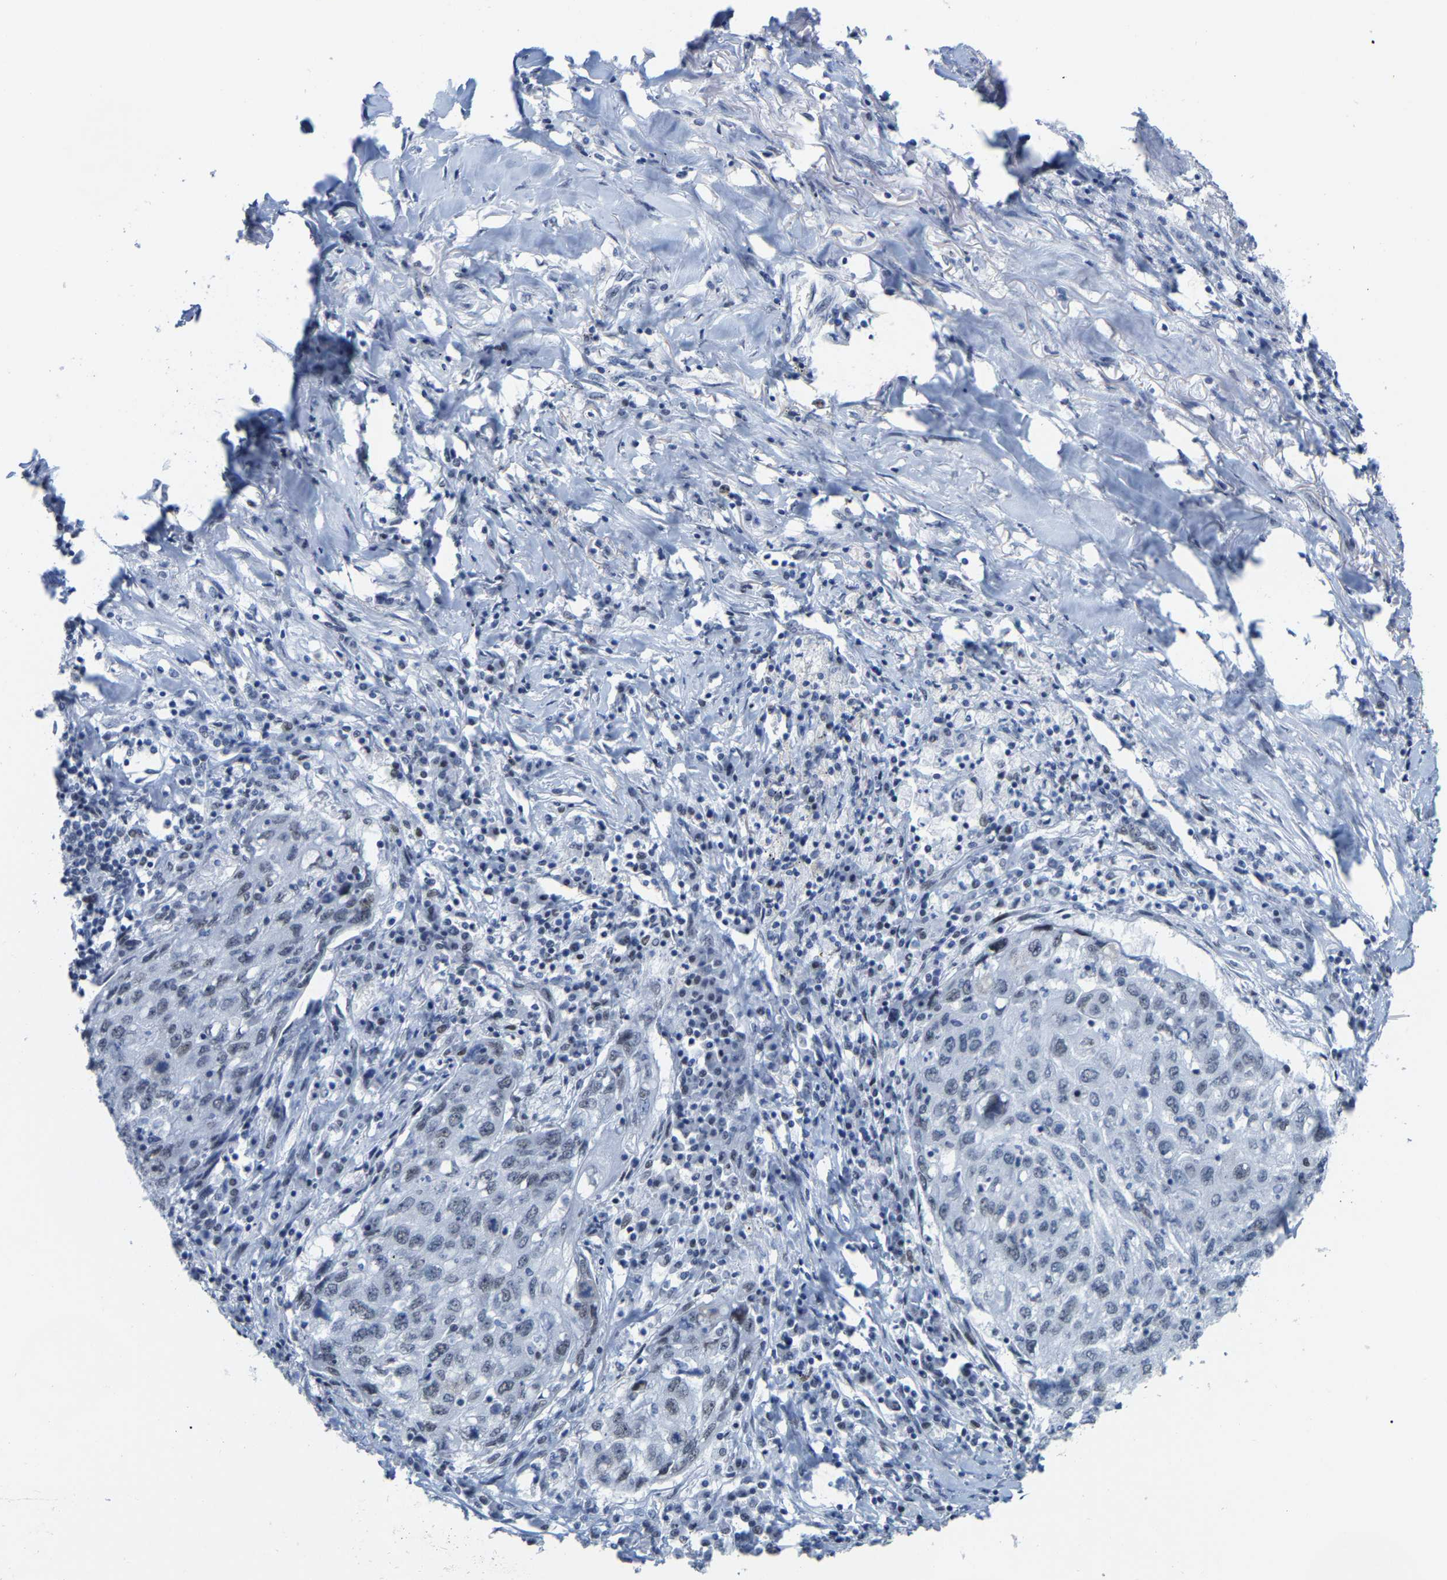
{"staining": {"intensity": "negative", "quantity": "none", "location": "none"}, "tissue": "lung cancer", "cell_type": "Tumor cells", "image_type": "cancer", "snomed": [{"axis": "morphology", "description": "Squamous cell carcinoma, NOS"}, {"axis": "topography", "description": "Lung"}], "caption": "There is no significant positivity in tumor cells of lung cancer.", "gene": "FAM180A", "patient": {"sex": "female", "age": 63}}